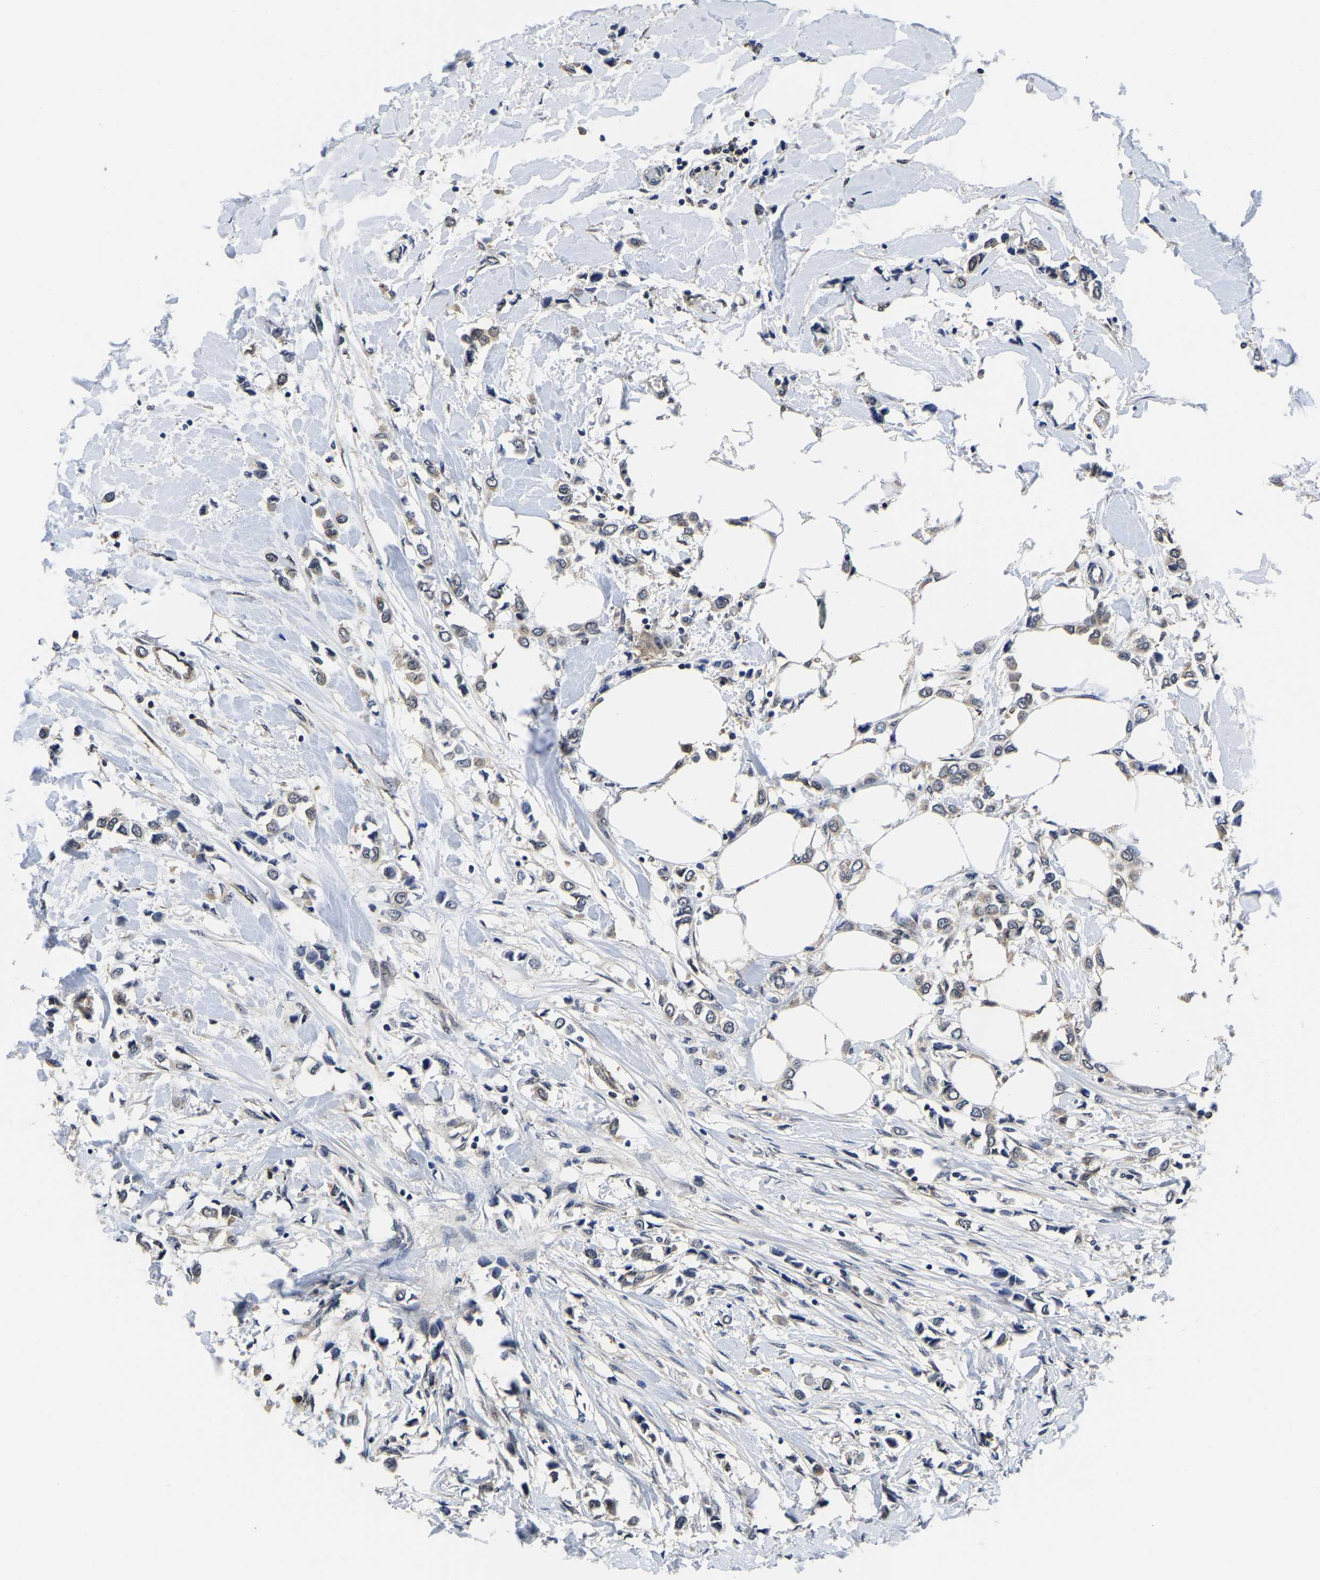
{"staining": {"intensity": "weak", "quantity": "25%-75%", "location": "cytoplasmic/membranous"}, "tissue": "breast cancer", "cell_type": "Tumor cells", "image_type": "cancer", "snomed": [{"axis": "morphology", "description": "Lobular carcinoma"}, {"axis": "topography", "description": "Breast"}], "caption": "This histopathology image shows immunohistochemistry (IHC) staining of breast lobular carcinoma, with low weak cytoplasmic/membranous positivity in about 25%-75% of tumor cells.", "gene": "MCOLN2", "patient": {"sex": "female", "age": 51}}